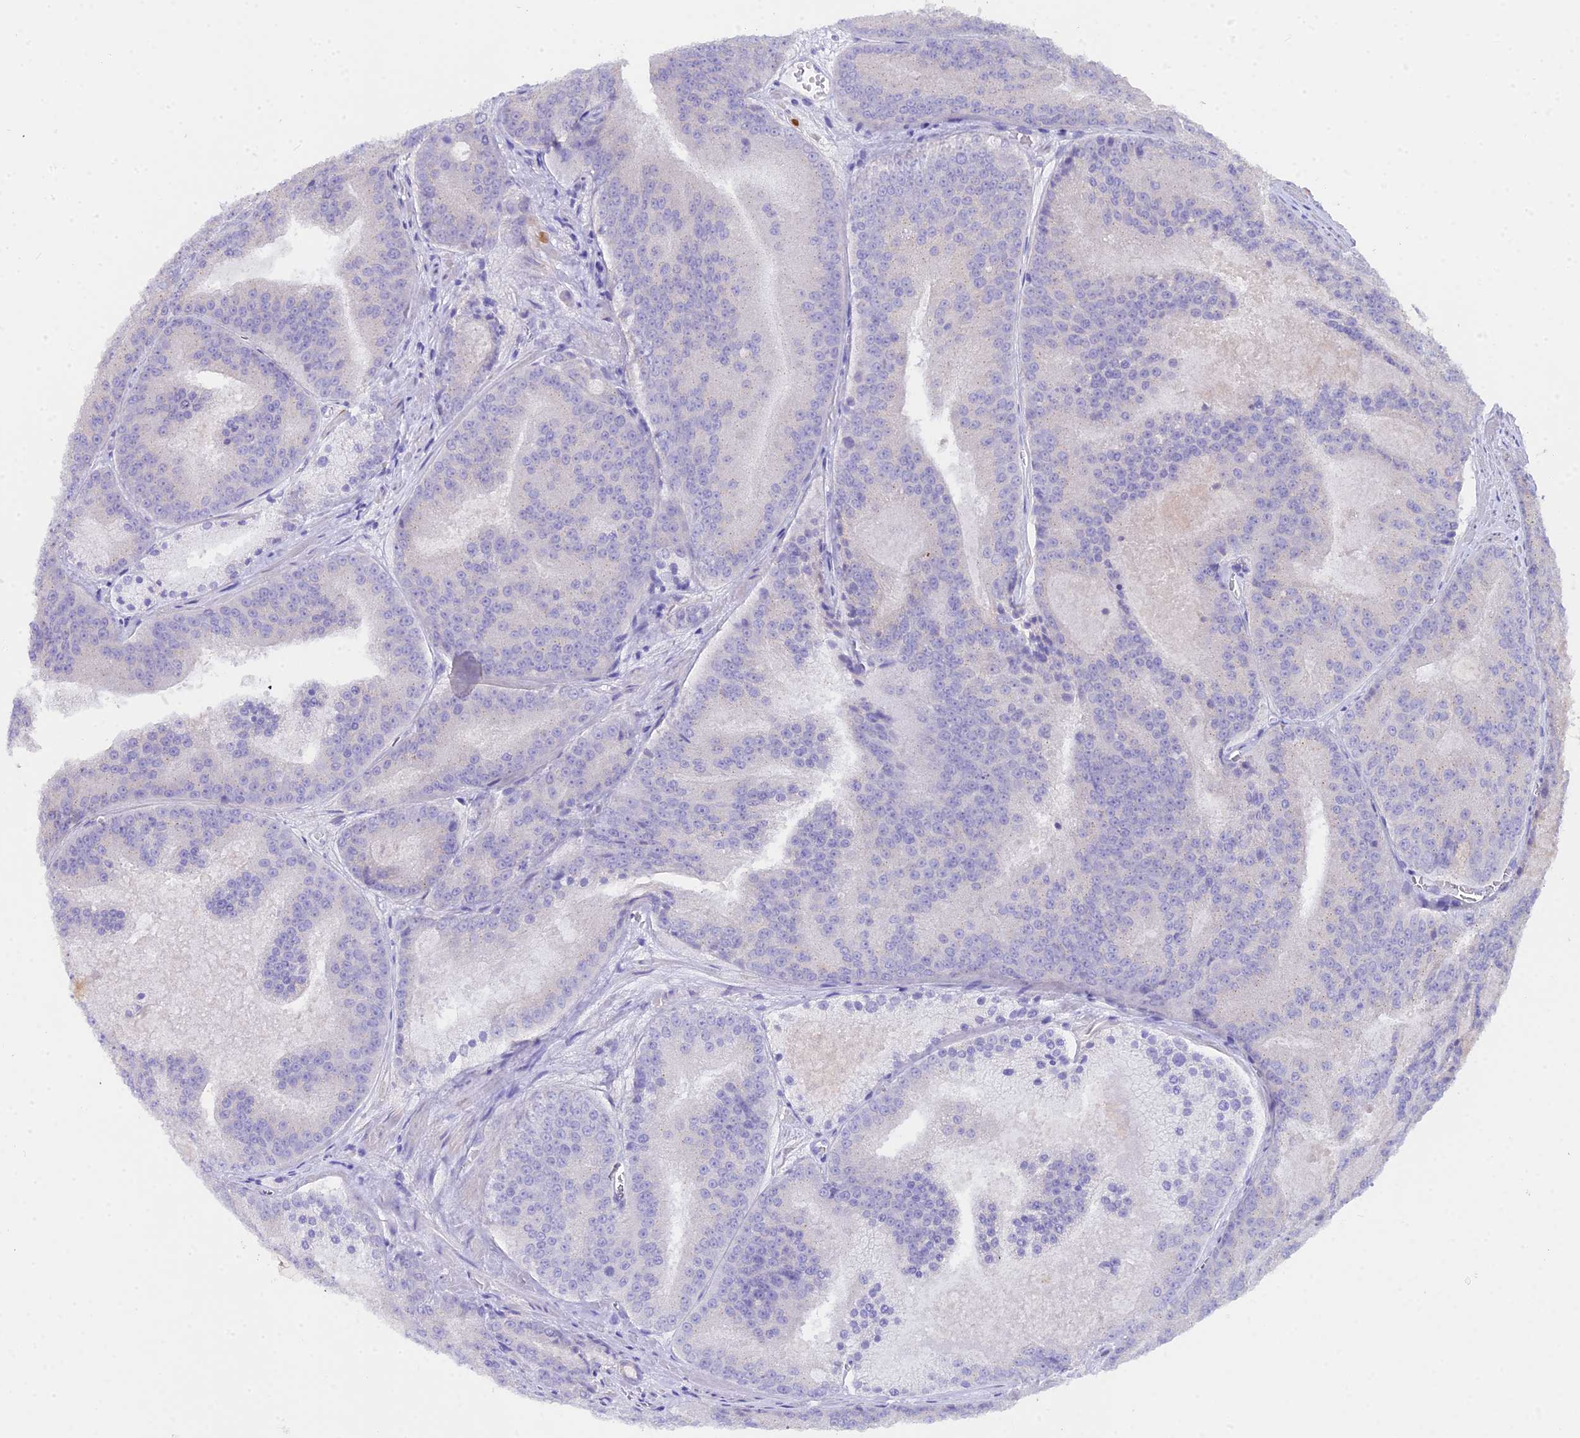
{"staining": {"intensity": "negative", "quantity": "none", "location": "none"}, "tissue": "prostate cancer", "cell_type": "Tumor cells", "image_type": "cancer", "snomed": [{"axis": "morphology", "description": "Adenocarcinoma, High grade"}, {"axis": "topography", "description": "Prostate"}], "caption": "Tumor cells show no significant protein expression in adenocarcinoma (high-grade) (prostate).", "gene": "GLYAT", "patient": {"sex": "male", "age": 61}}